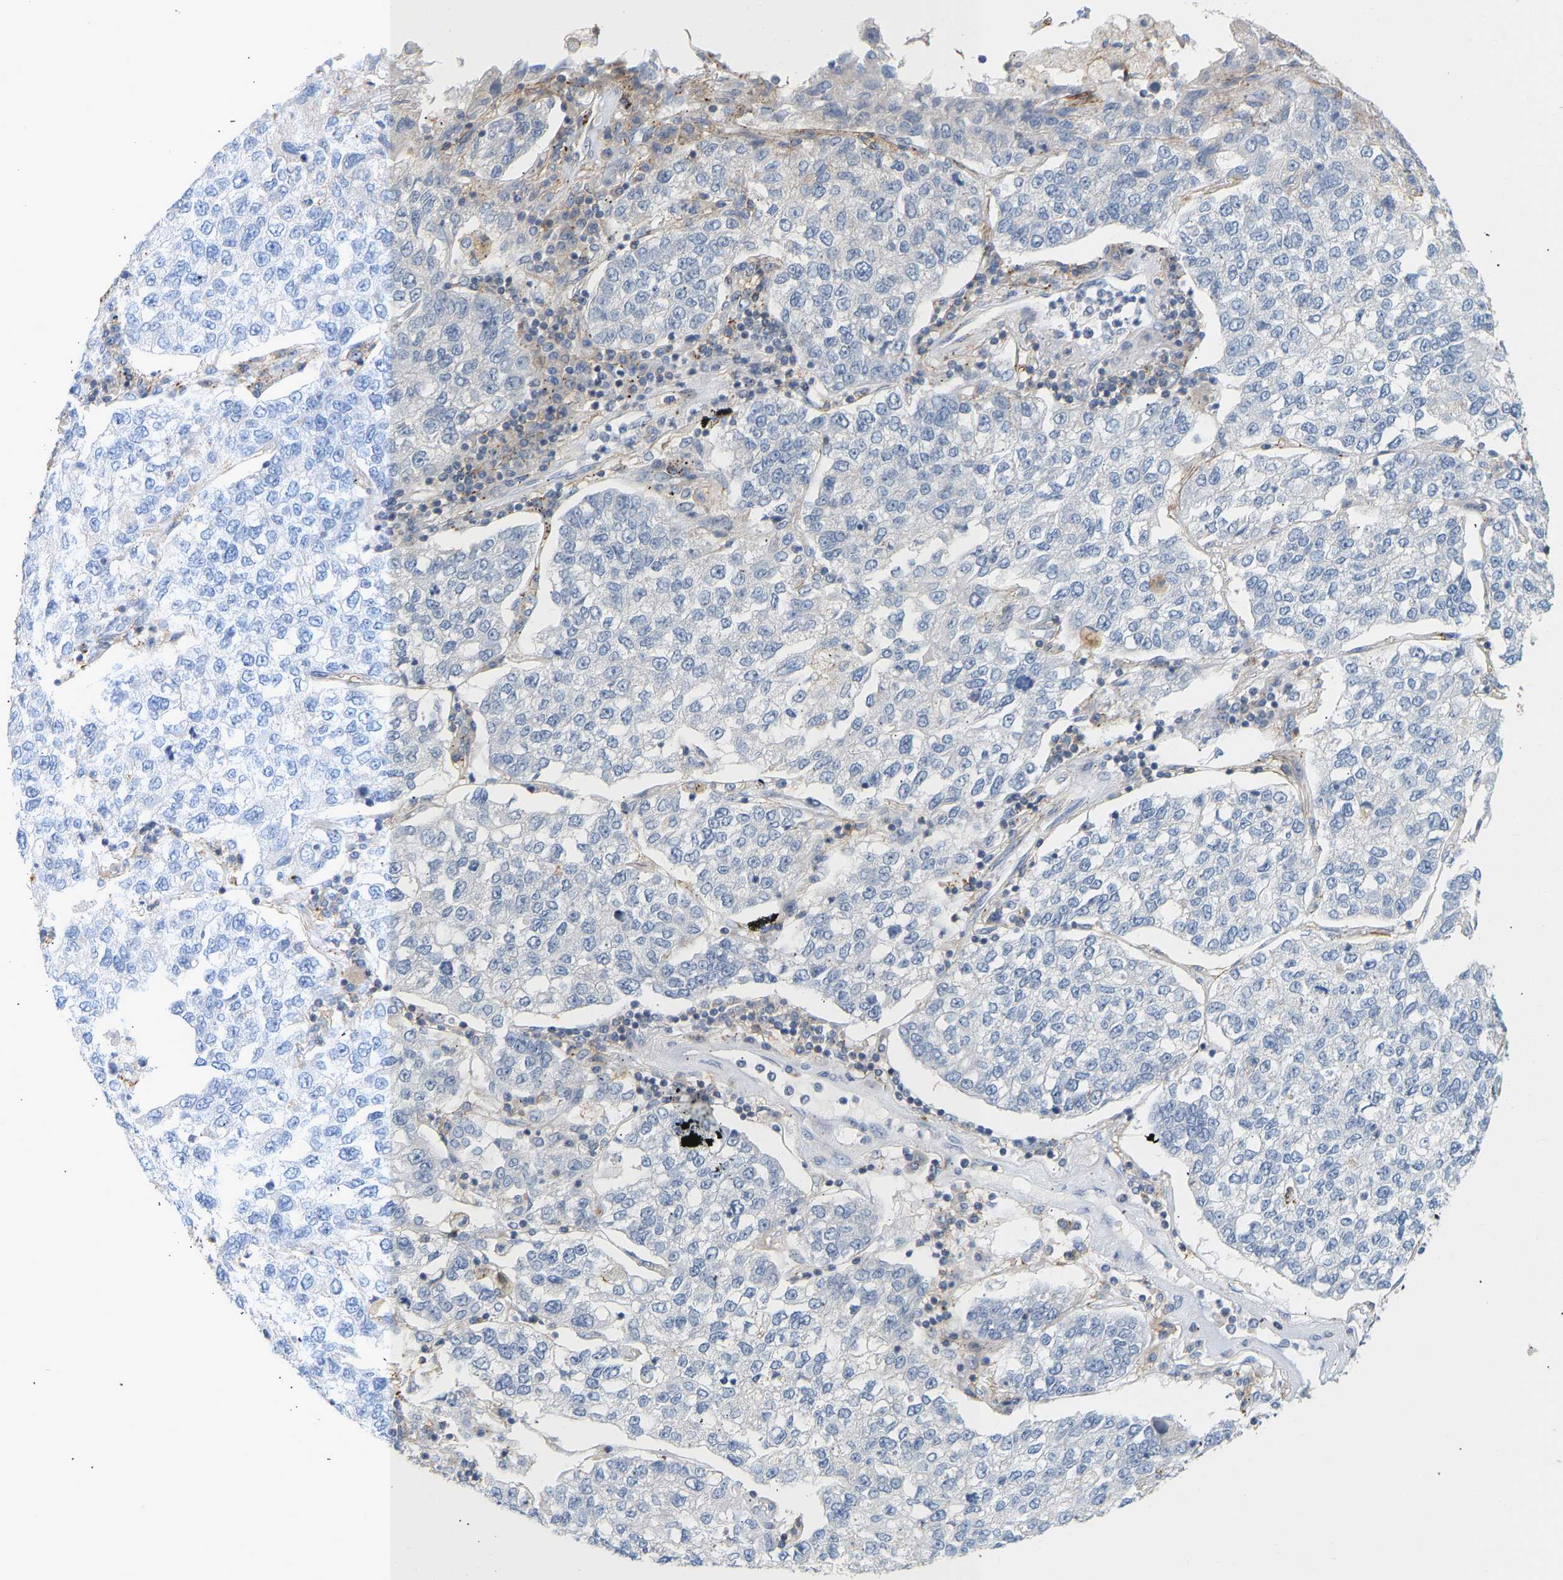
{"staining": {"intensity": "negative", "quantity": "none", "location": "none"}, "tissue": "lung cancer", "cell_type": "Tumor cells", "image_type": "cancer", "snomed": [{"axis": "morphology", "description": "Adenocarcinoma, NOS"}, {"axis": "topography", "description": "Lung"}], "caption": "Tumor cells are negative for protein expression in human lung cancer (adenocarcinoma). (Brightfield microscopy of DAB immunohistochemistry at high magnification).", "gene": "BVES", "patient": {"sex": "male", "age": 49}}